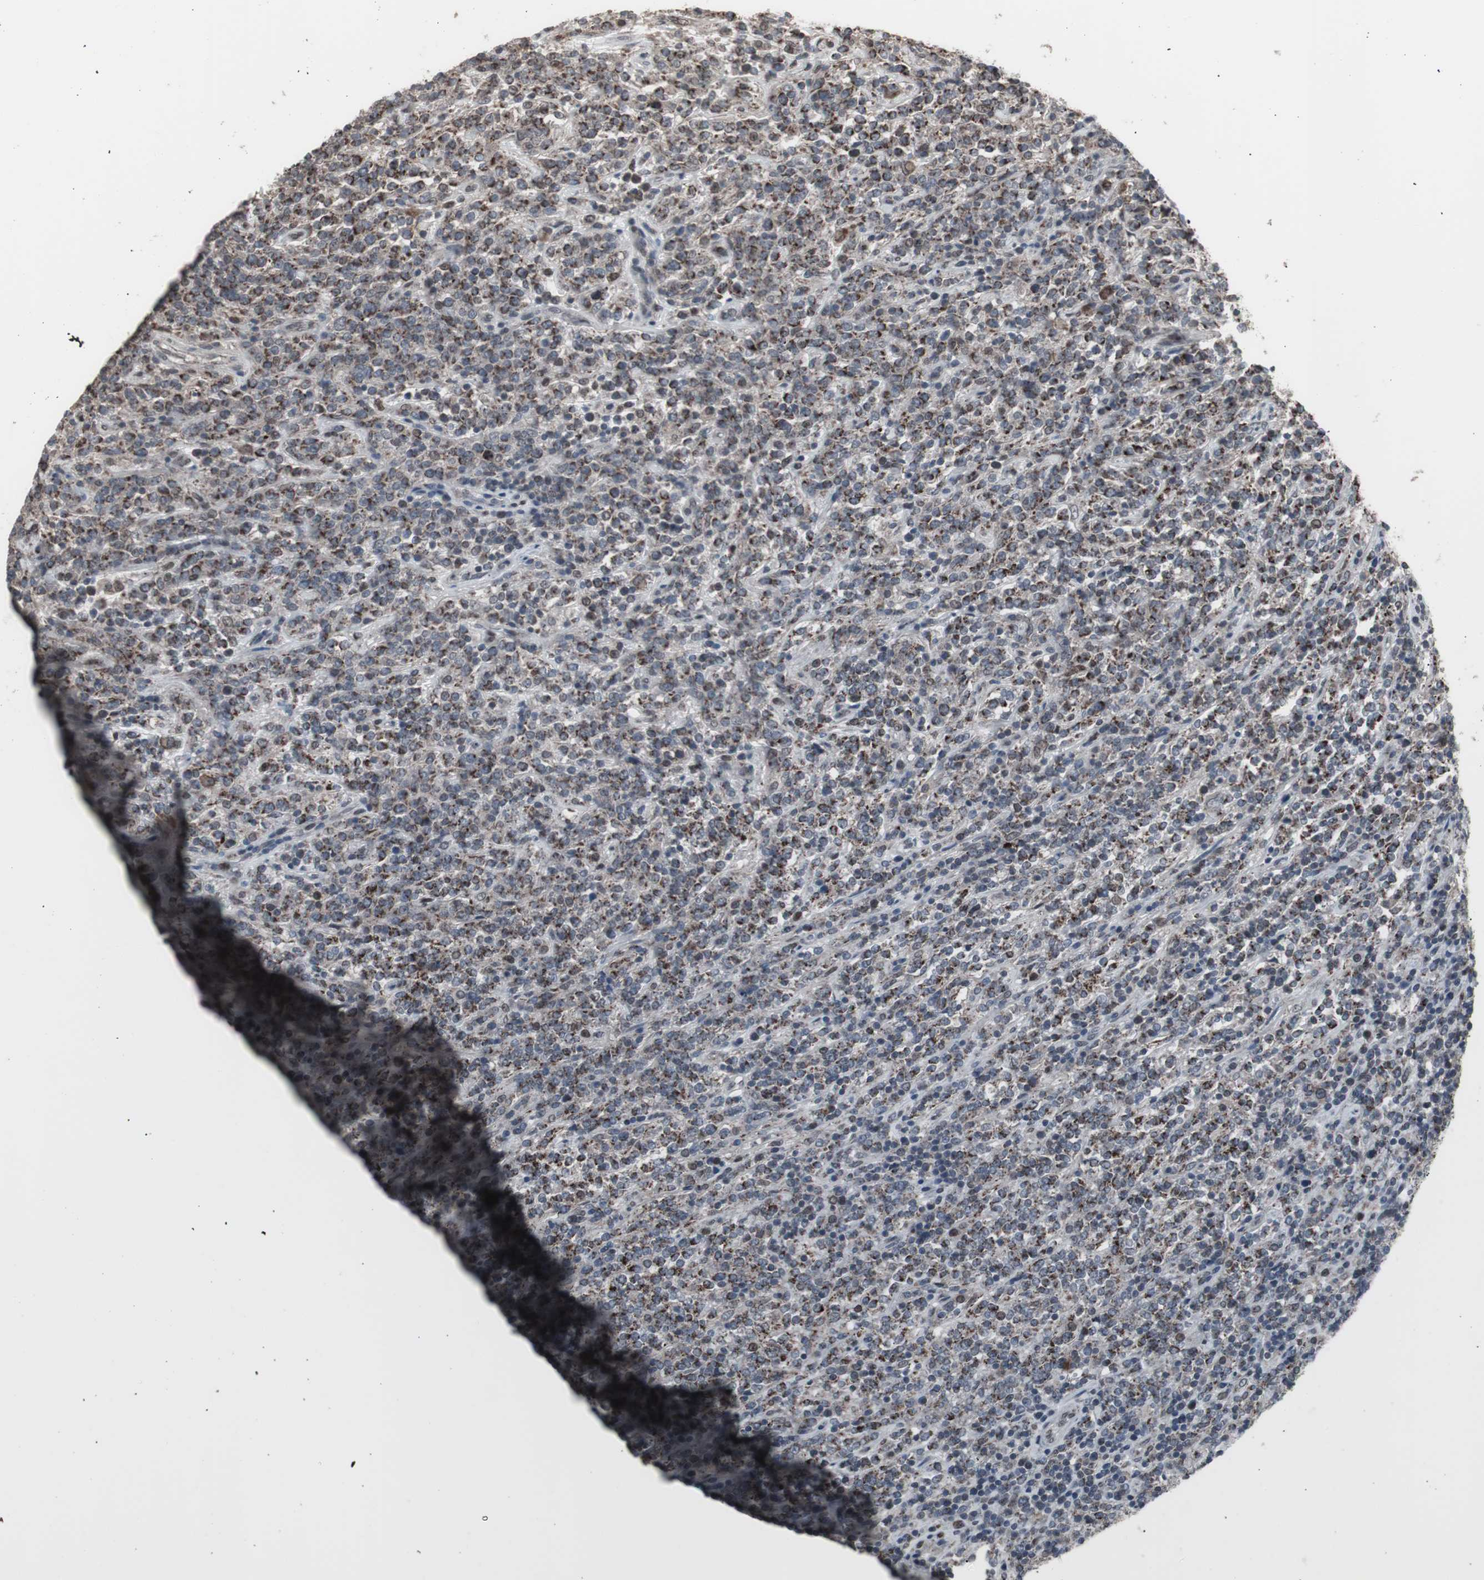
{"staining": {"intensity": "moderate", "quantity": "25%-75%", "location": "cytoplasmic/membranous,nuclear"}, "tissue": "lymphoma", "cell_type": "Tumor cells", "image_type": "cancer", "snomed": [{"axis": "morphology", "description": "Malignant lymphoma, non-Hodgkin's type, High grade"}, {"axis": "topography", "description": "Soft tissue"}], "caption": "The histopathology image reveals staining of high-grade malignant lymphoma, non-Hodgkin's type, revealing moderate cytoplasmic/membranous and nuclear protein positivity (brown color) within tumor cells. (IHC, brightfield microscopy, high magnification).", "gene": "RXRA", "patient": {"sex": "male", "age": 18}}